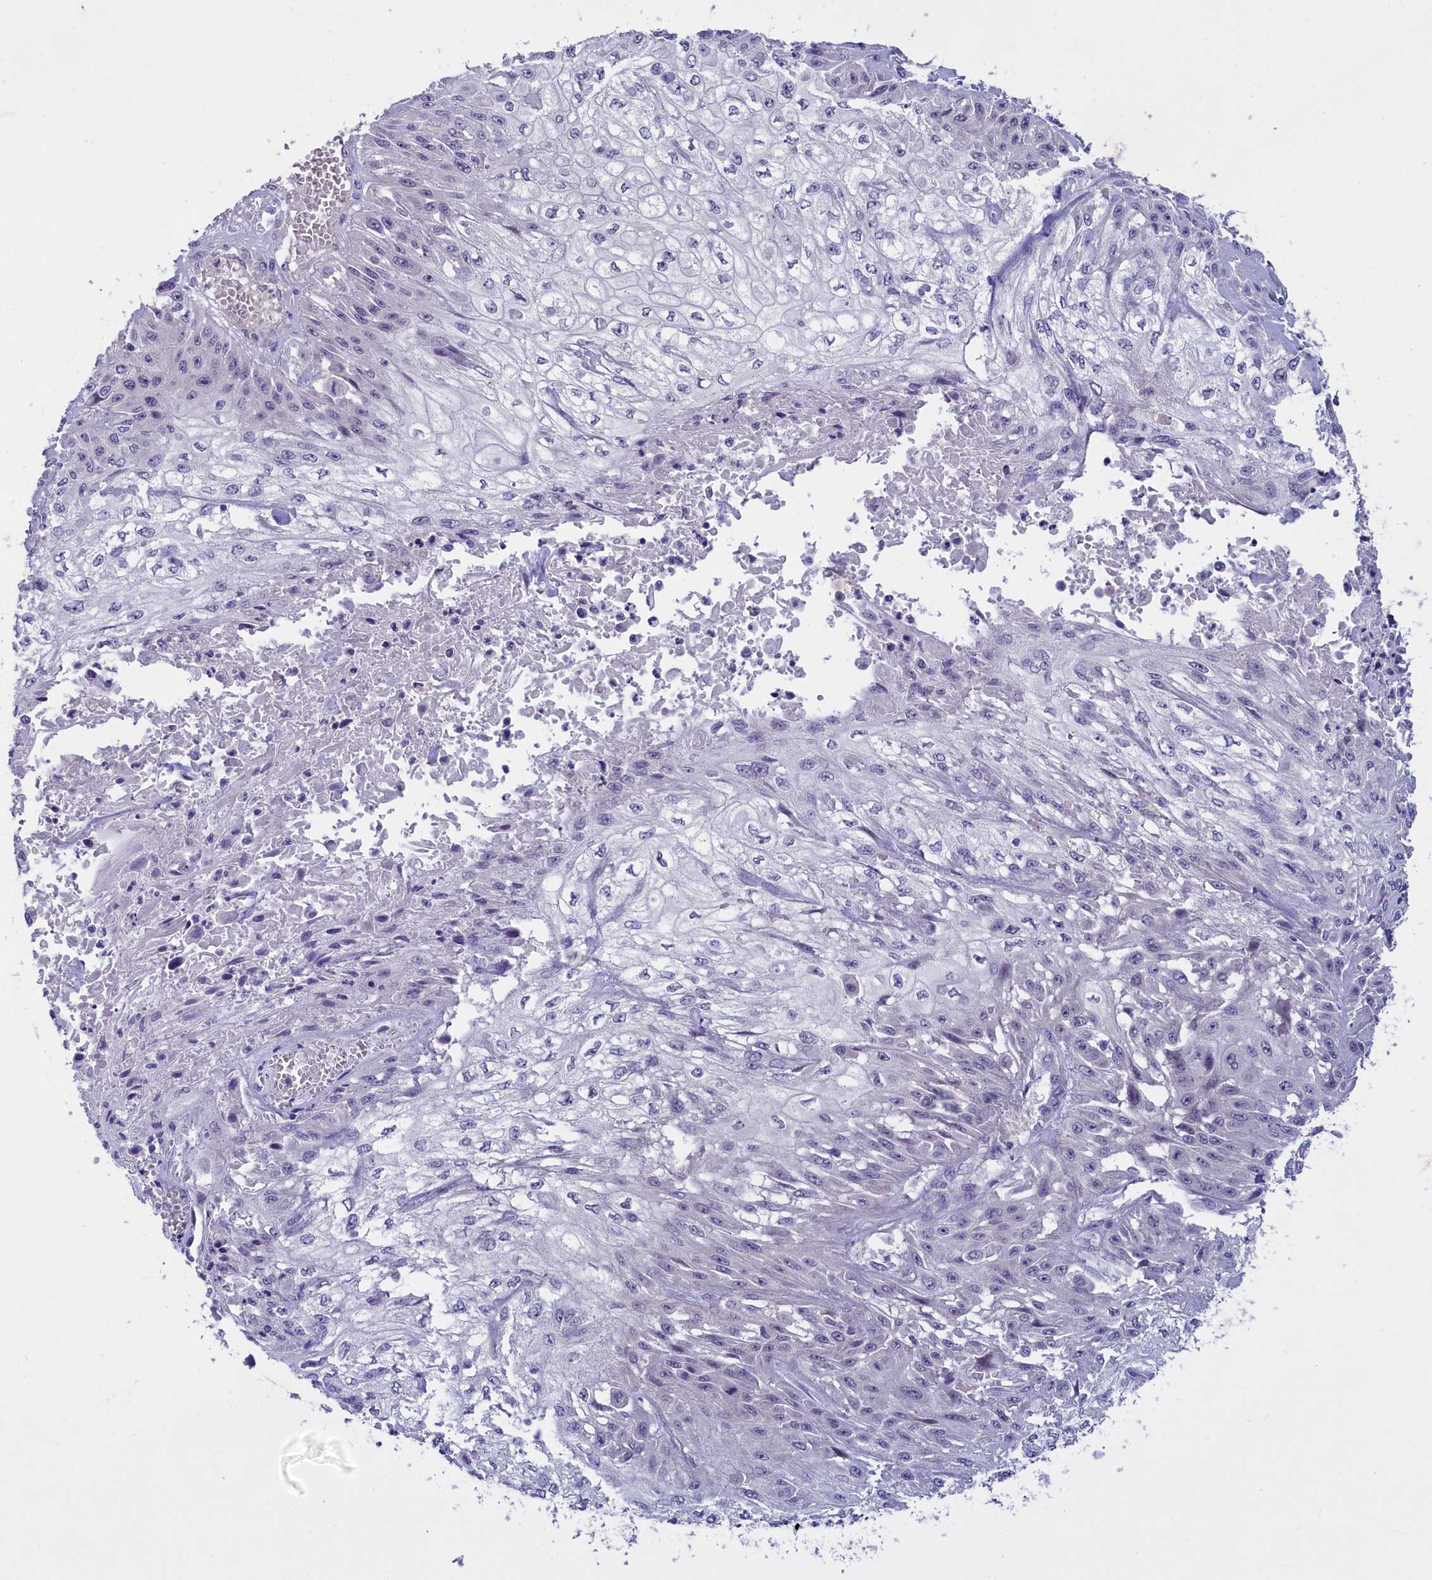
{"staining": {"intensity": "negative", "quantity": "none", "location": "none"}, "tissue": "skin cancer", "cell_type": "Tumor cells", "image_type": "cancer", "snomed": [{"axis": "morphology", "description": "Squamous cell carcinoma, NOS"}, {"axis": "morphology", "description": "Squamous cell carcinoma, metastatic, NOS"}, {"axis": "topography", "description": "Skin"}, {"axis": "topography", "description": "Lymph node"}], "caption": "Immunohistochemical staining of skin metastatic squamous cell carcinoma exhibits no significant staining in tumor cells.", "gene": "ENPP6", "patient": {"sex": "male", "age": 75}}